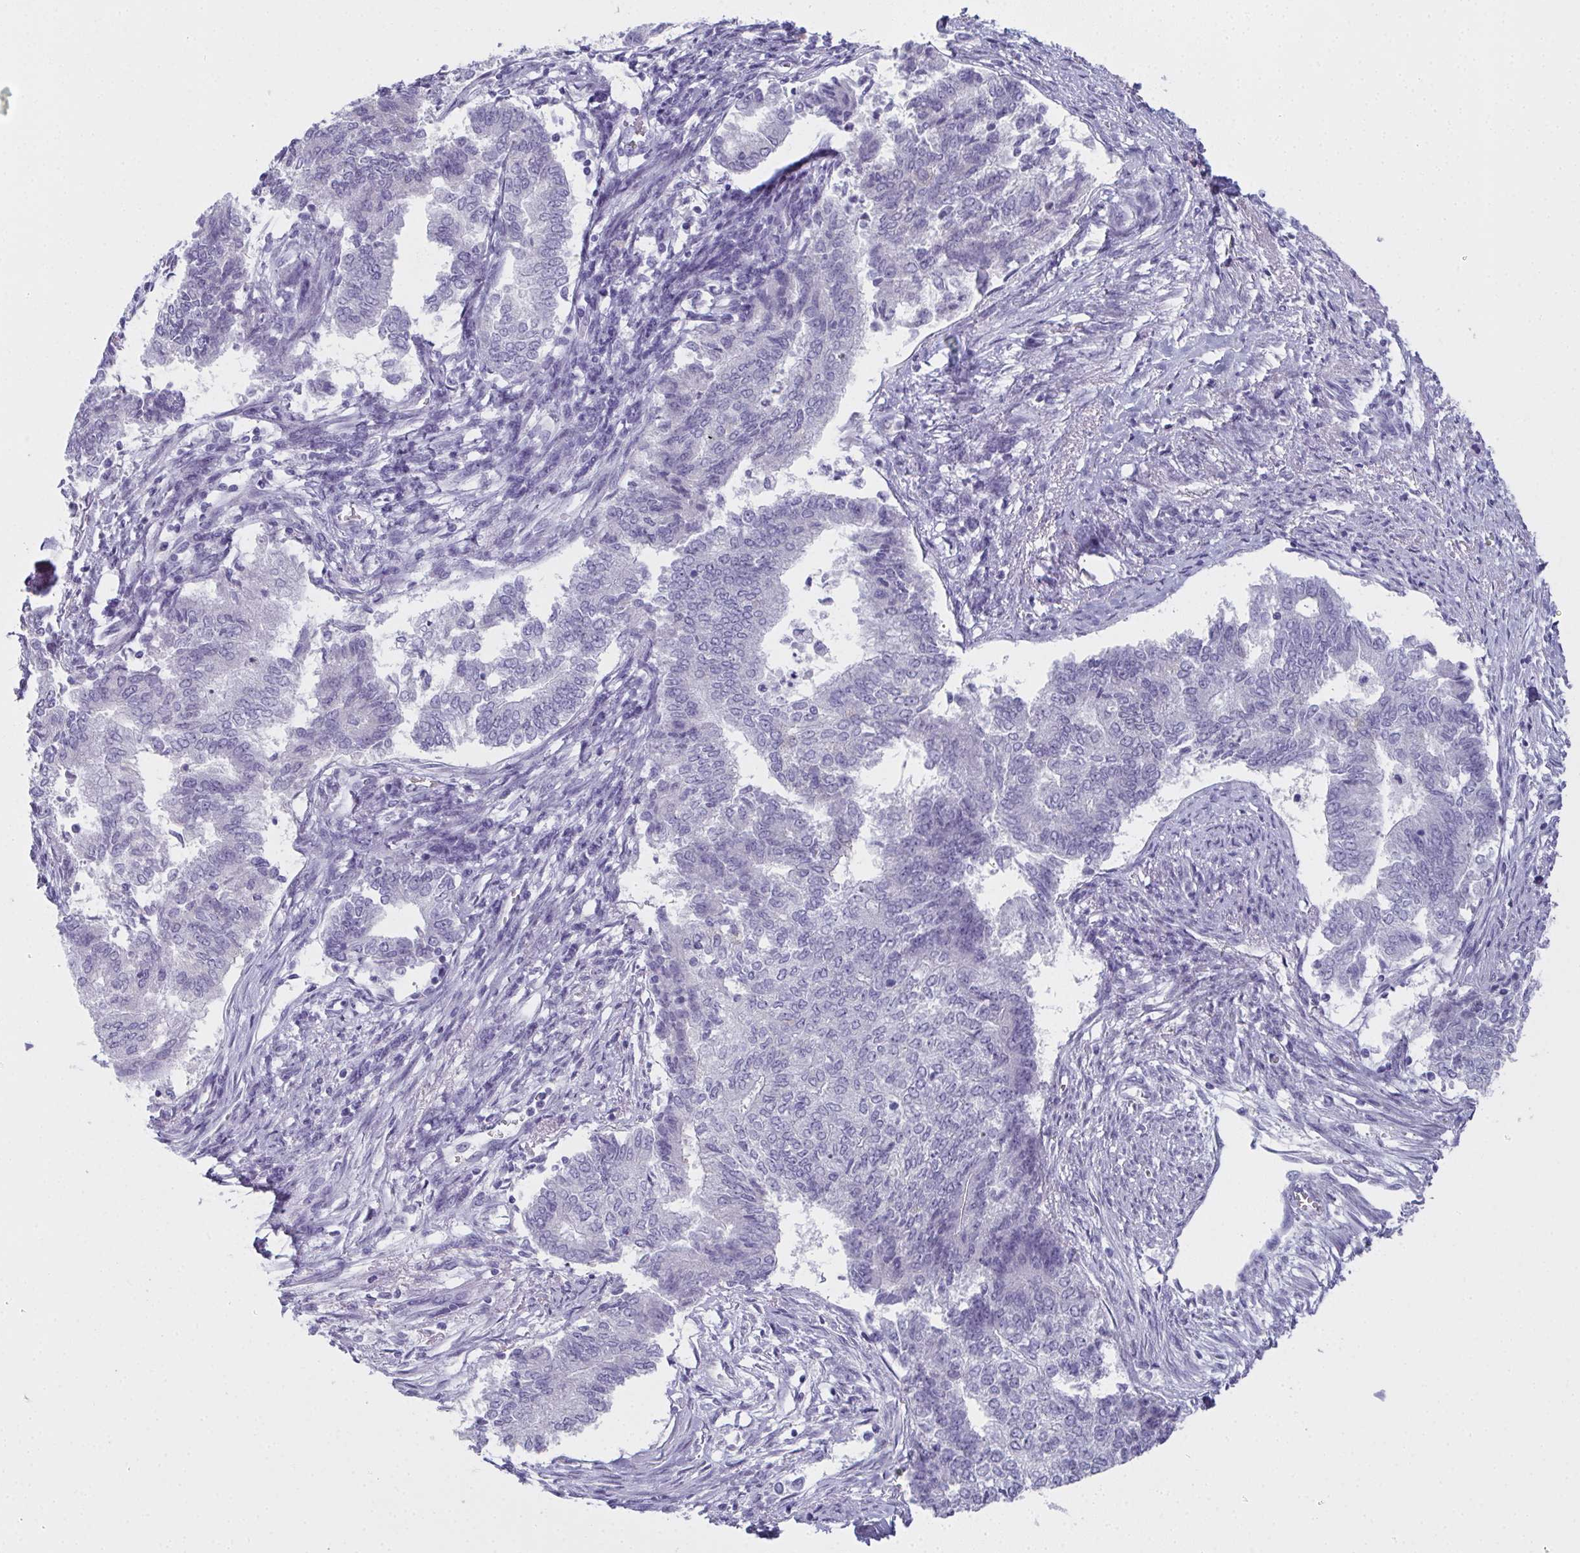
{"staining": {"intensity": "negative", "quantity": "none", "location": "none"}, "tissue": "endometrial cancer", "cell_type": "Tumor cells", "image_type": "cancer", "snomed": [{"axis": "morphology", "description": "Adenocarcinoma, NOS"}, {"axis": "topography", "description": "Endometrium"}], "caption": "This histopathology image is of adenocarcinoma (endometrial) stained with immunohistochemistry to label a protein in brown with the nuclei are counter-stained blue. There is no staining in tumor cells.", "gene": "SLC36A2", "patient": {"sex": "female", "age": 65}}